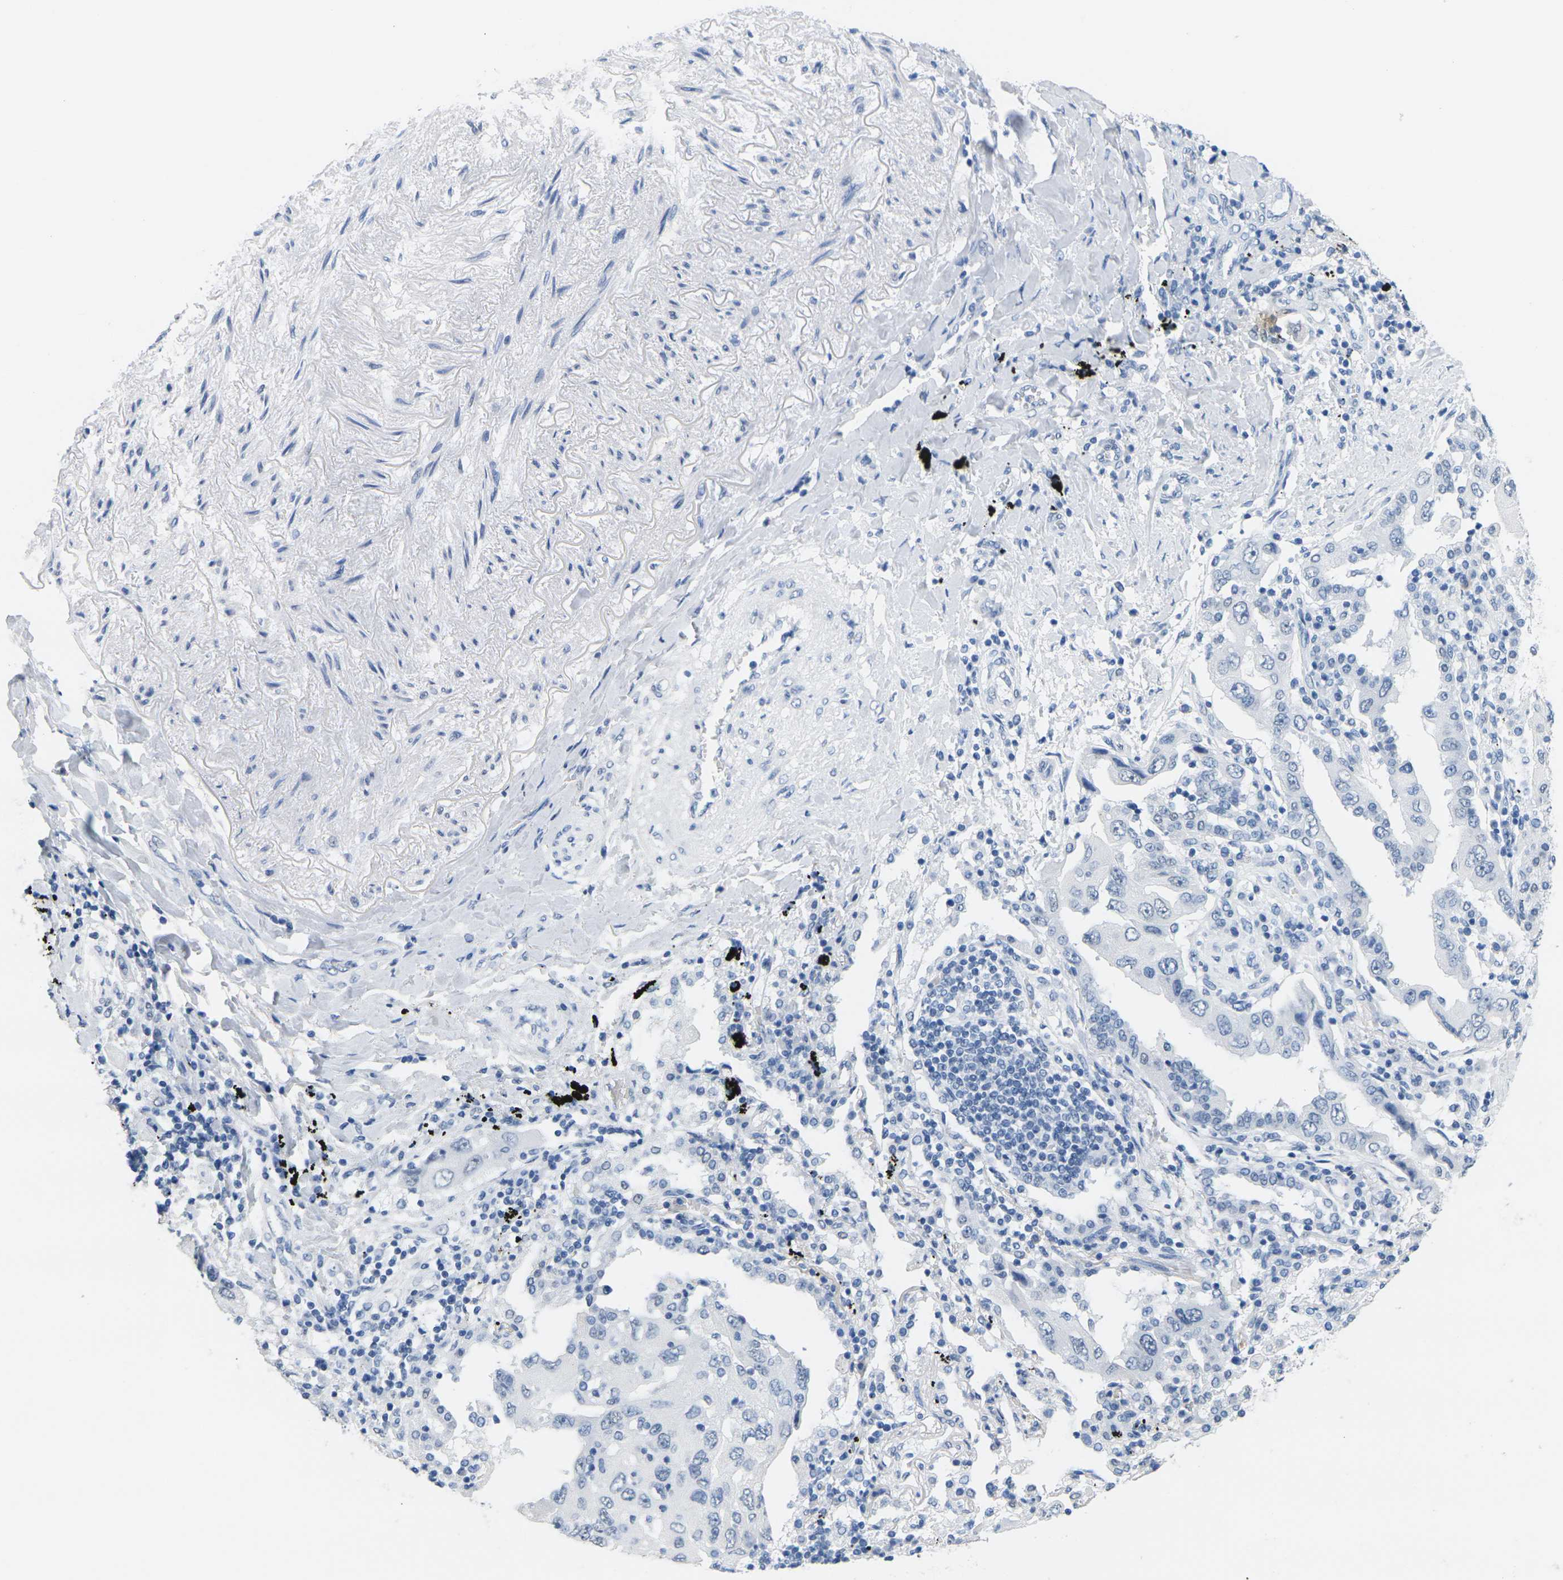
{"staining": {"intensity": "negative", "quantity": "none", "location": "none"}, "tissue": "lung cancer", "cell_type": "Tumor cells", "image_type": "cancer", "snomed": [{"axis": "morphology", "description": "Adenocarcinoma, NOS"}, {"axis": "topography", "description": "Lung"}], "caption": "Protein analysis of adenocarcinoma (lung) displays no significant staining in tumor cells. Nuclei are stained in blue.", "gene": "CTAG1A", "patient": {"sex": "female", "age": 65}}